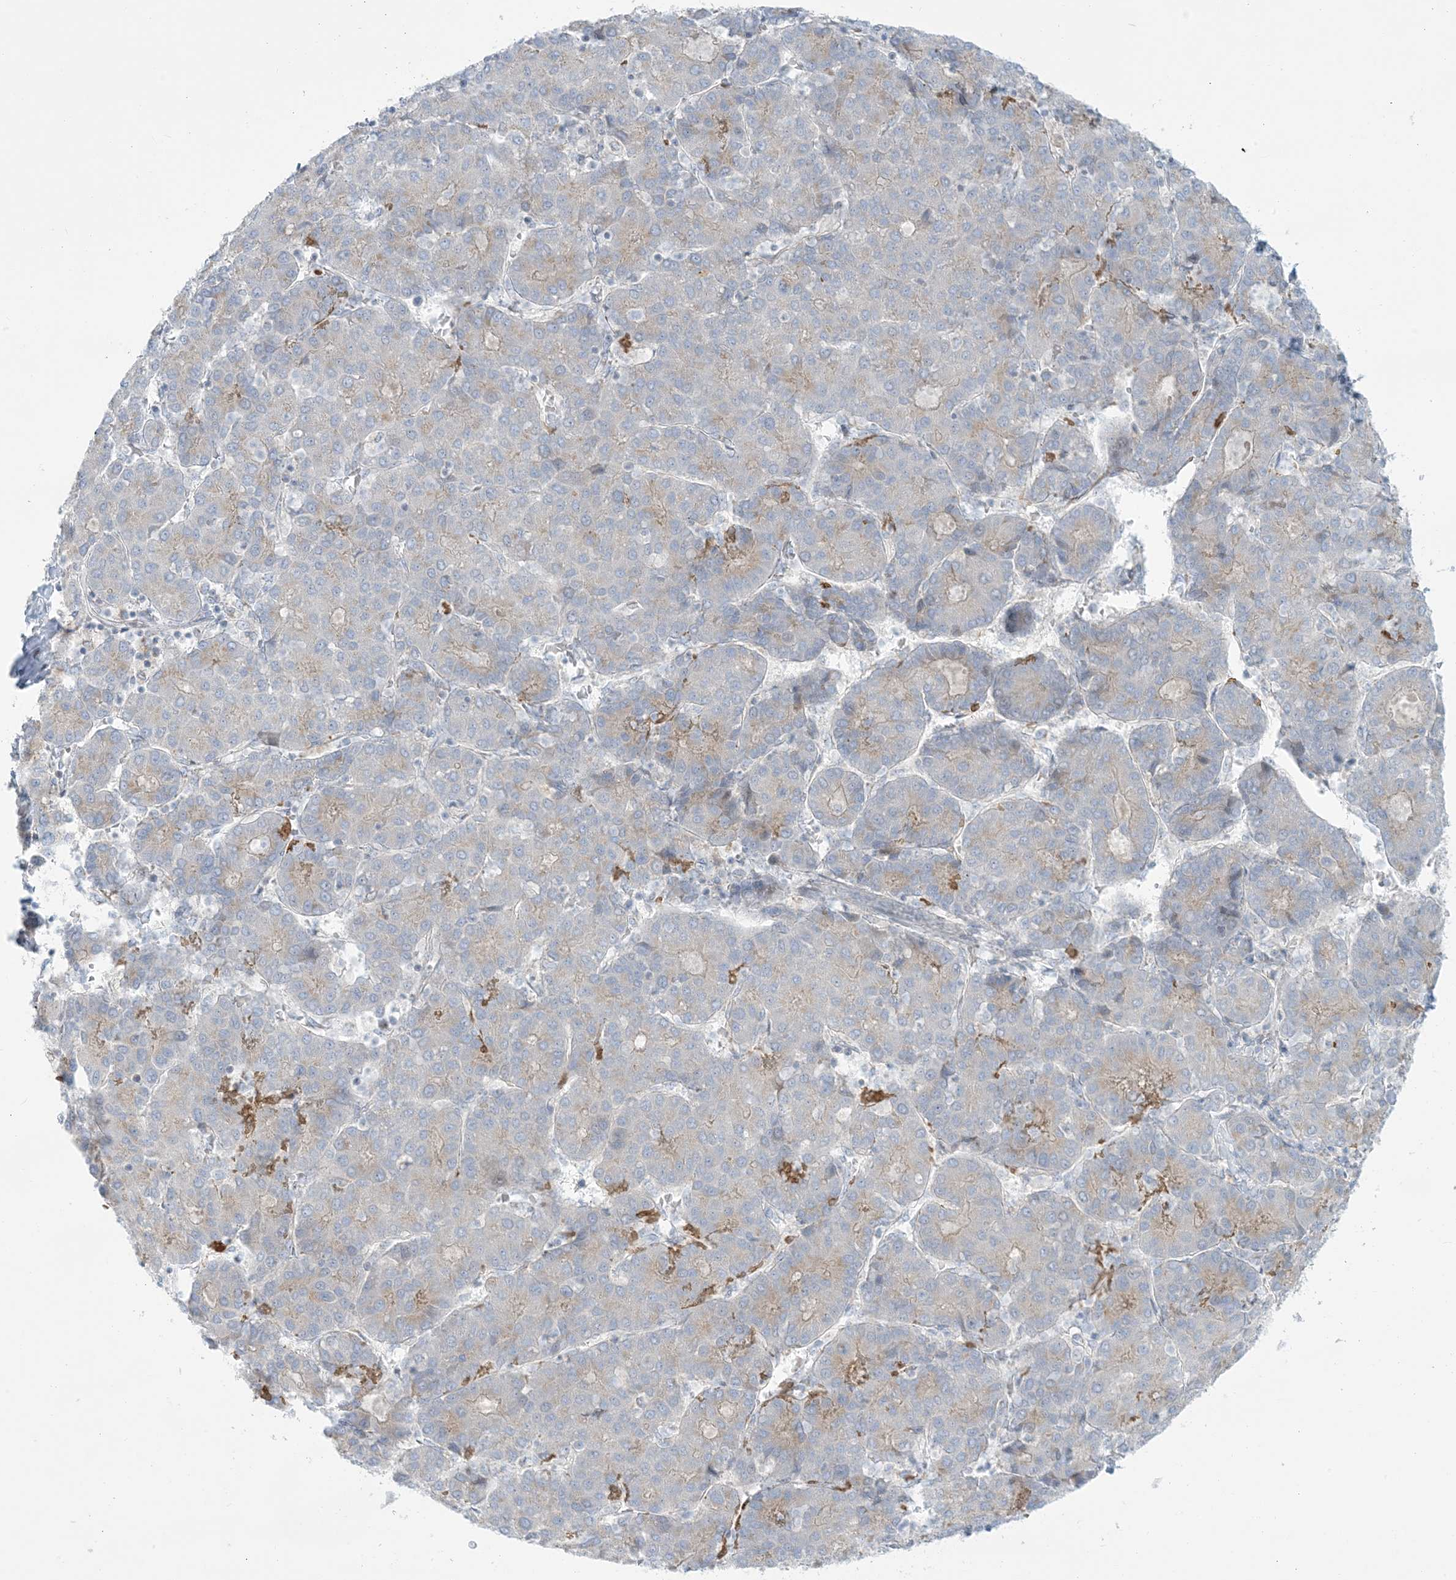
{"staining": {"intensity": "weak", "quantity": "<25%", "location": "cytoplasmic/membranous"}, "tissue": "liver cancer", "cell_type": "Tumor cells", "image_type": "cancer", "snomed": [{"axis": "morphology", "description": "Carcinoma, Hepatocellular, NOS"}, {"axis": "topography", "description": "Liver"}], "caption": "IHC of human liver cancer (hepatocellular carcinoma) exhibits no staining in tumor cells.", "gene": "AFTPH", "patient": {"sex": "male", "age": 65}}